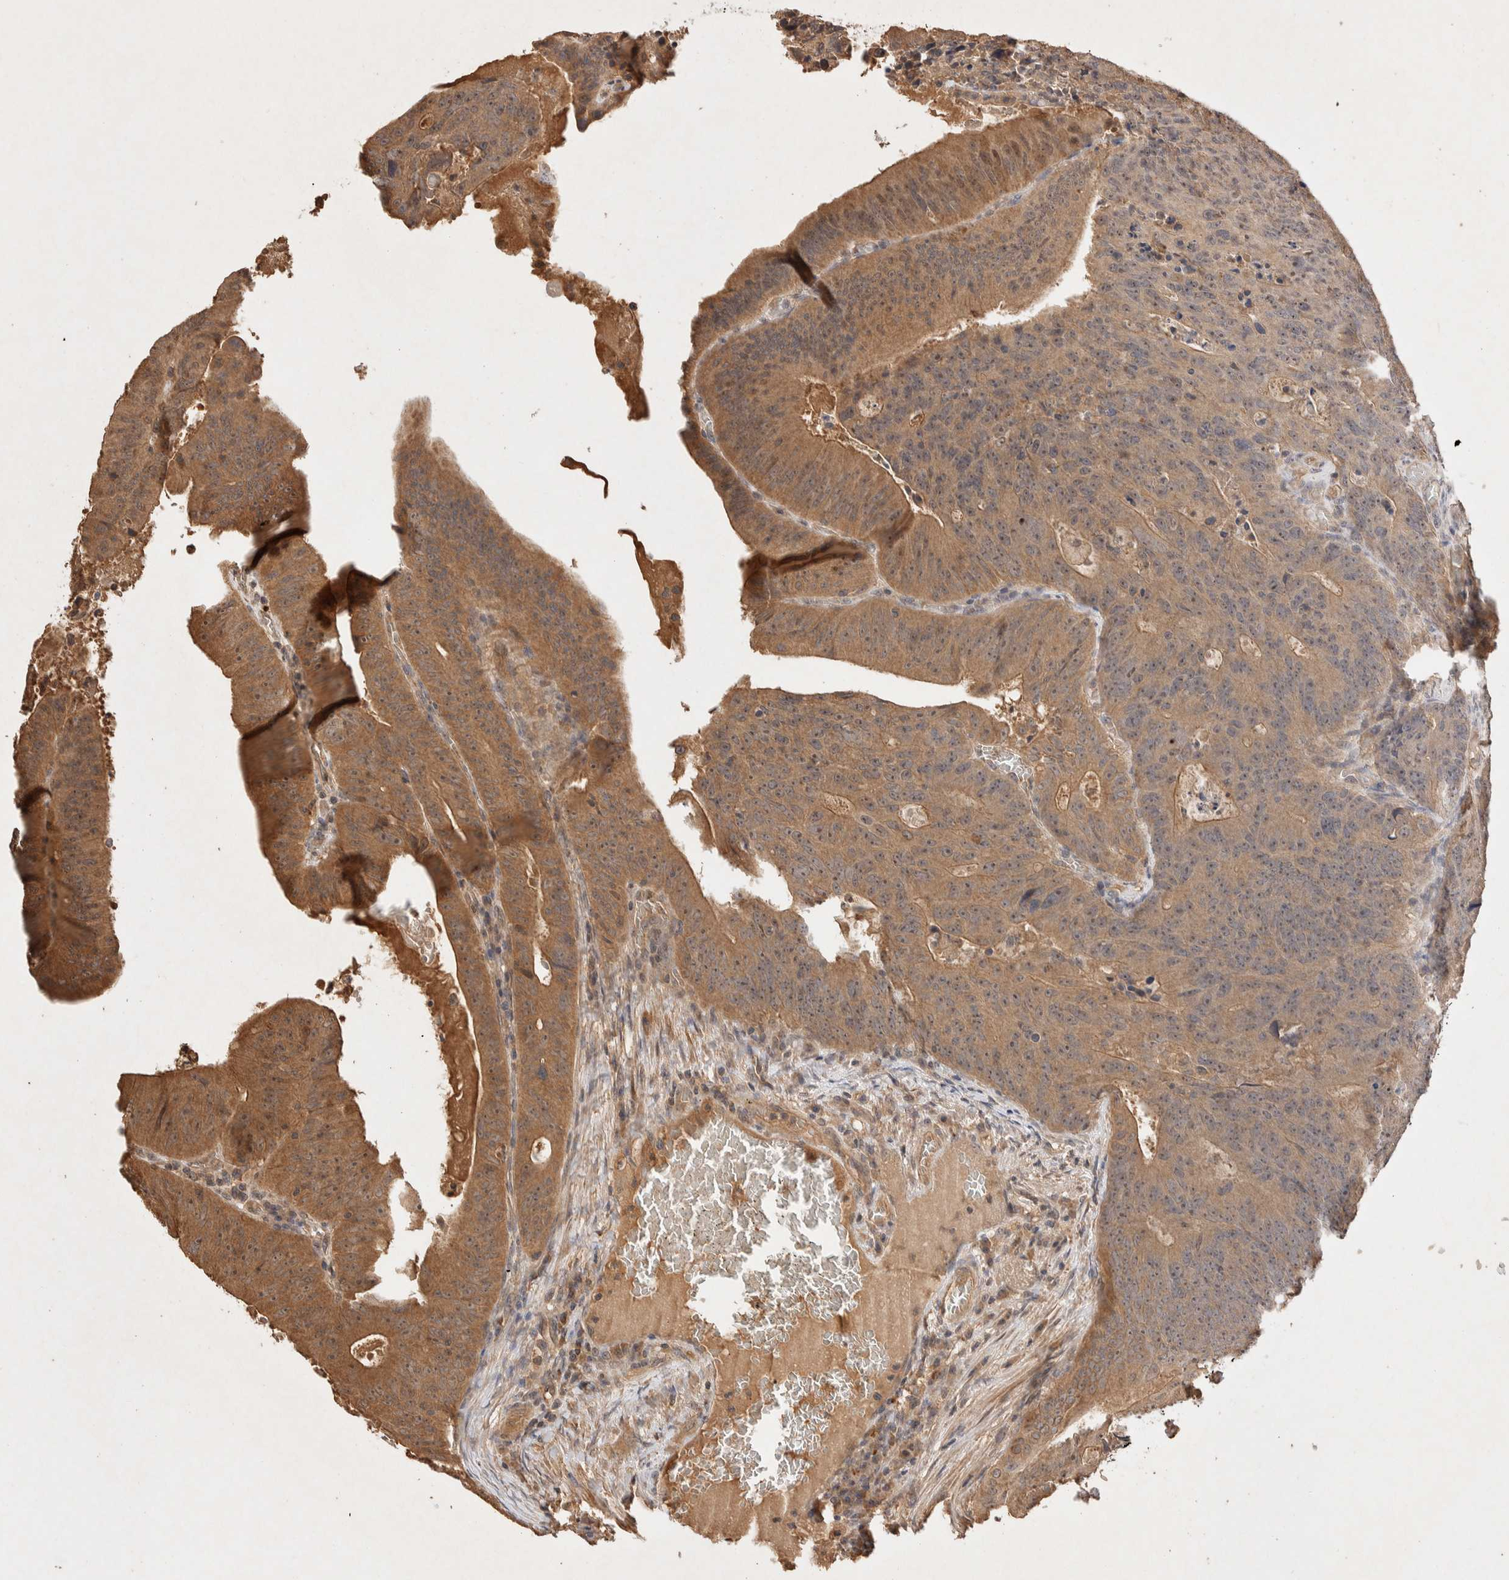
{"staining": {"intensity": "moderate", "quantity": "25%-75%", "location": "cytoplasmic/membranous"}, "tissue": "colorectal cancer", "cell_type": "Tumor cells", "image_type": "cancer", "snomed": [{"axis": "morphology", "description": "Adenocarcinoma, NOS"}, {"axis": "topography", "description": "Colon"}], "caption": "There is medium levels of moderate cytoplasmic/membranous expression in tumor cells of colorectal cancer, as demonstrated by immunohistochemical staining (brown color).", "gene": "NSMAF", "patient": {"sex": "male", "age": 87}}